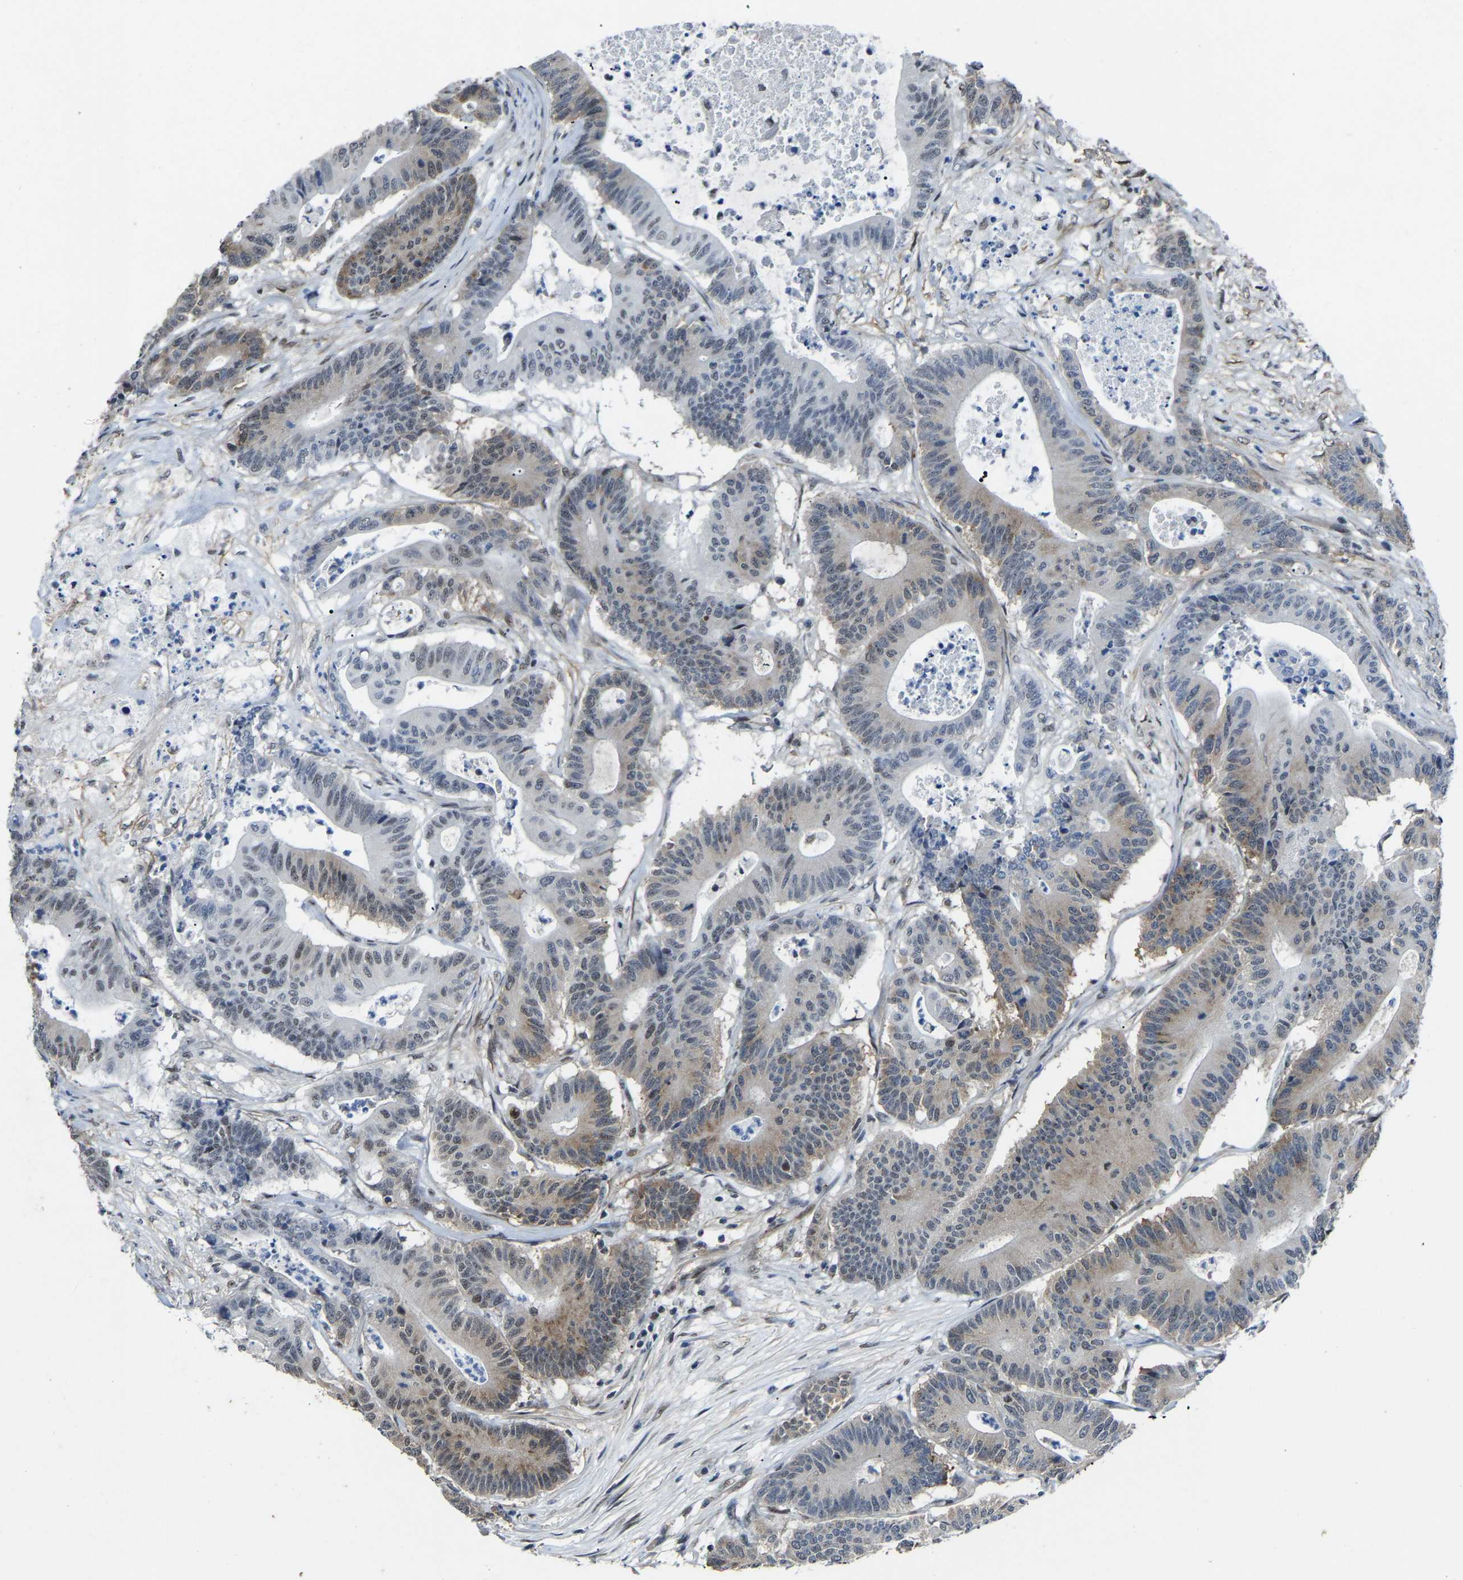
{"staining": {"intensity": "moderate", "quantity": "25%-75%", "location": "cytoplasmic/membranous,nuclear"}, "tissue": "colorectal cancer", "cell_type": "Tumor cells", "image_type": "cancer", "snomed": [{"axis": "morphology", "description": "Adenocarcinoma, NOS"}, {"axis": "topography", "description": "Colon"}], "caption": "The image displays staining of colorectal cancer, revealing moderate cytoplasmic/membranous and nuclear protein expression (brown color) within tumor cells. (IHC, brightfield microscopy, high magnification).", "gene": "DDX5", "patient": {"sex": "female", "age": 84}}